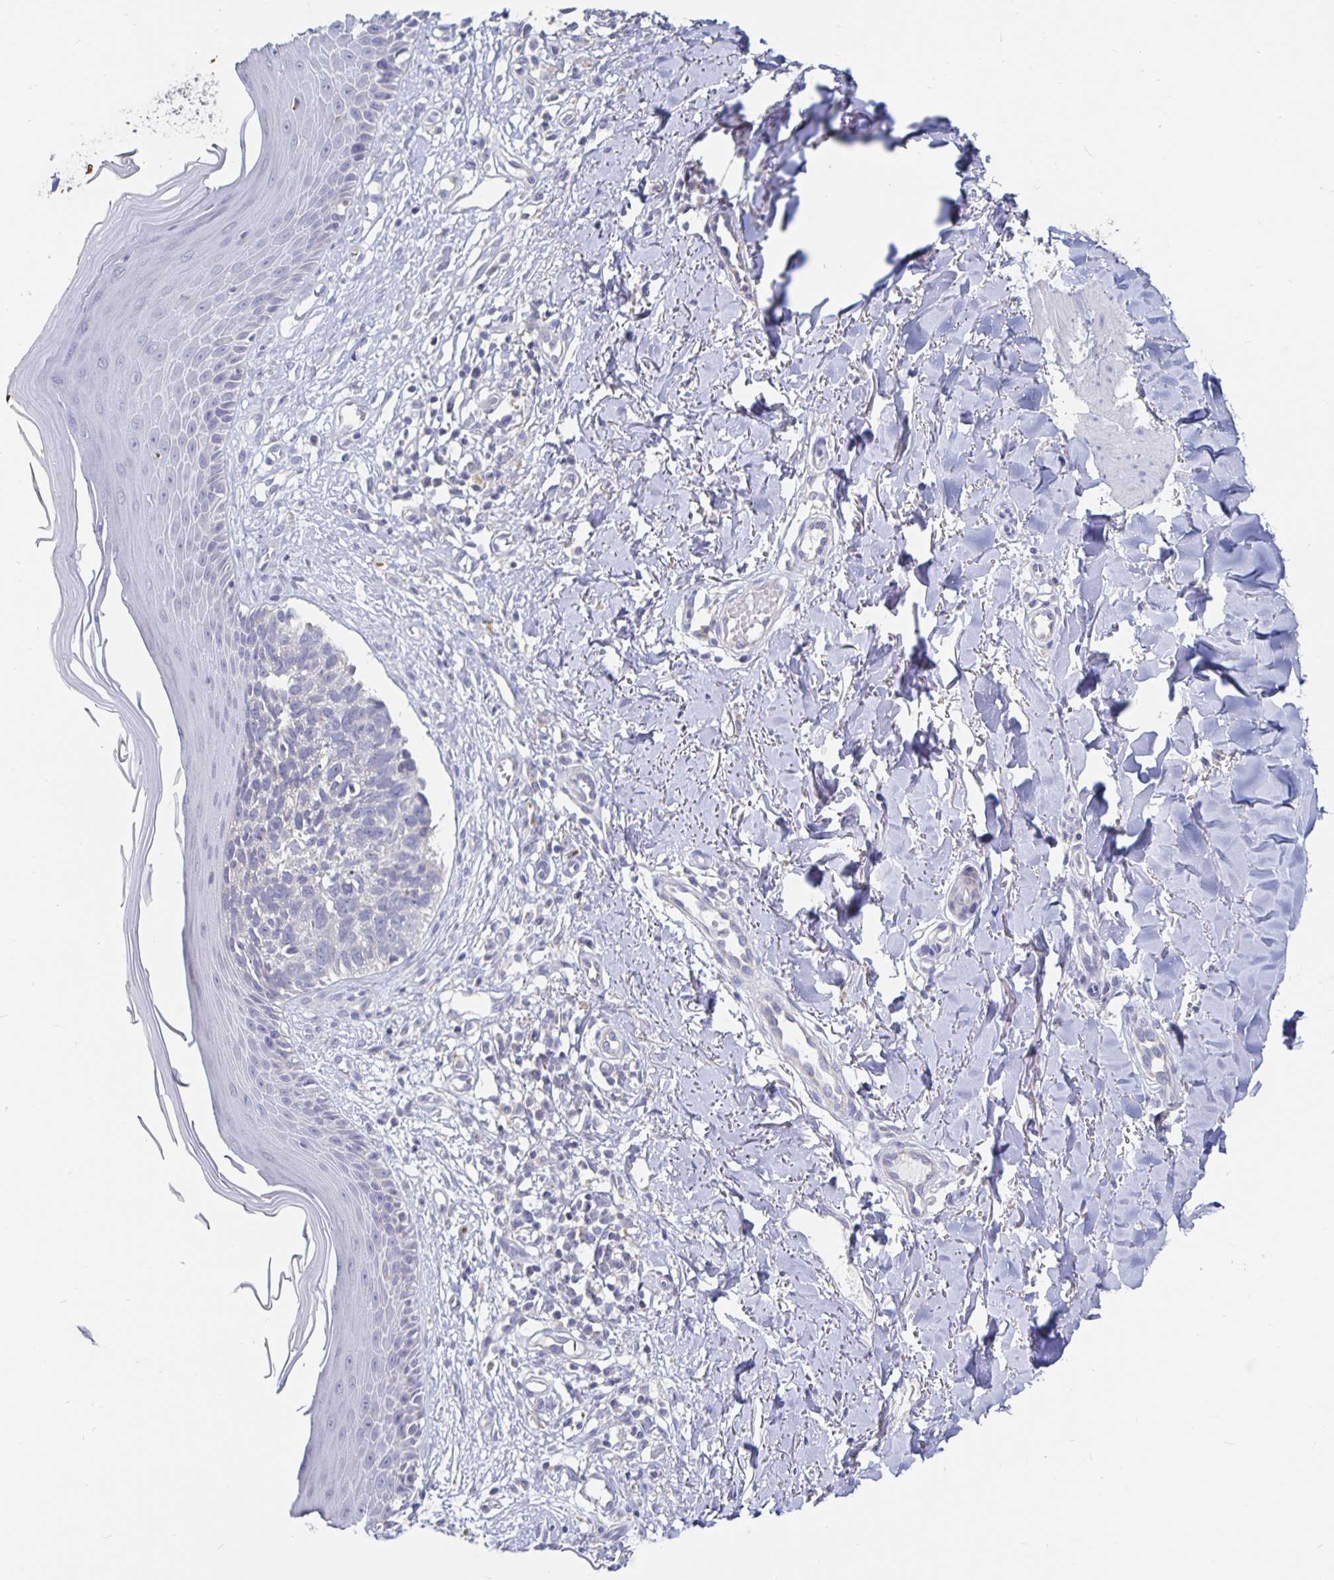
{"staining": {"intensity": "negative", "quantity": "none", "location": "none"}, "tissue": "skin cancer", "cell_type": "Tumor cells", "image_type": "cancer", "snomed": [{"axis": "morphology", "description": "Basal cell carcinoma"}, {"axis": "topography", "description": "Skin"}], "caption": "An image of skin cancer stained for a protein displays no brown staining in tumor cells. (Stains: DAB (3,3'-diaminobenzidine) immunohistochemistry with hematoxylin counter stain, Microscopy: brightfield microscopy at high magnification).", "gene": "SPPL3", "patient": {"sex": "female", "age": 45}}